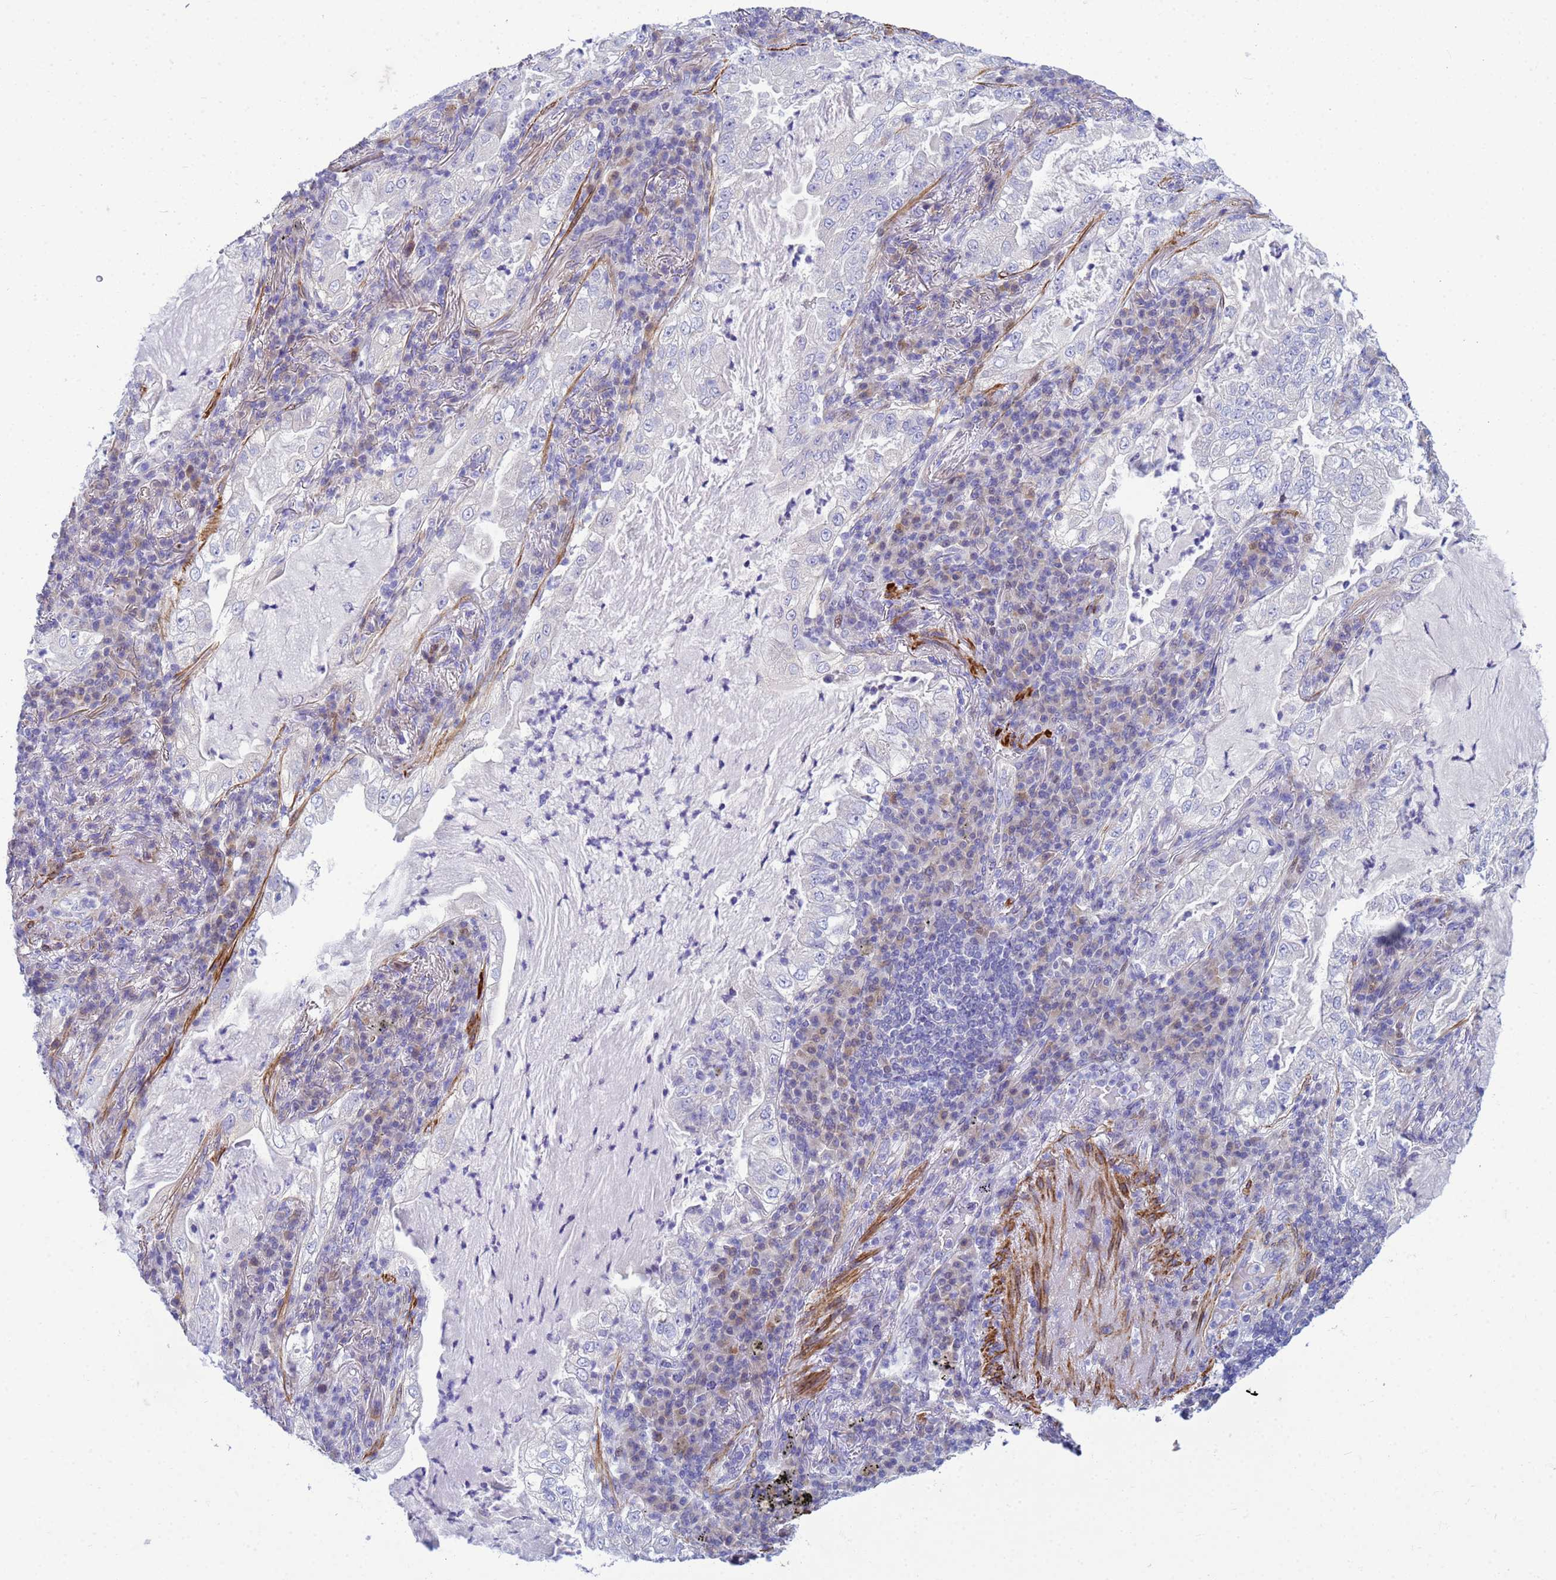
{"staining": {"intensity": "negative", "quantity": "none", "location": "none"}, "tissue": "lung cancer", "cell_type": "Tumor cells", "image_type": "cancer", "snomed": [{"axis": "morphology", "description": "Adenocarcinoma, NOS"}, {"axis": "topography", "description": "Lung"}], "caption": "IHC photomicrograph of neoplastic tissue: lung adenocarcinoma stained with DAB exhibits no significant protein staining in tumor cells.", "gene": "P2RX7", "patient": {"sex": "female", "age": 73}}